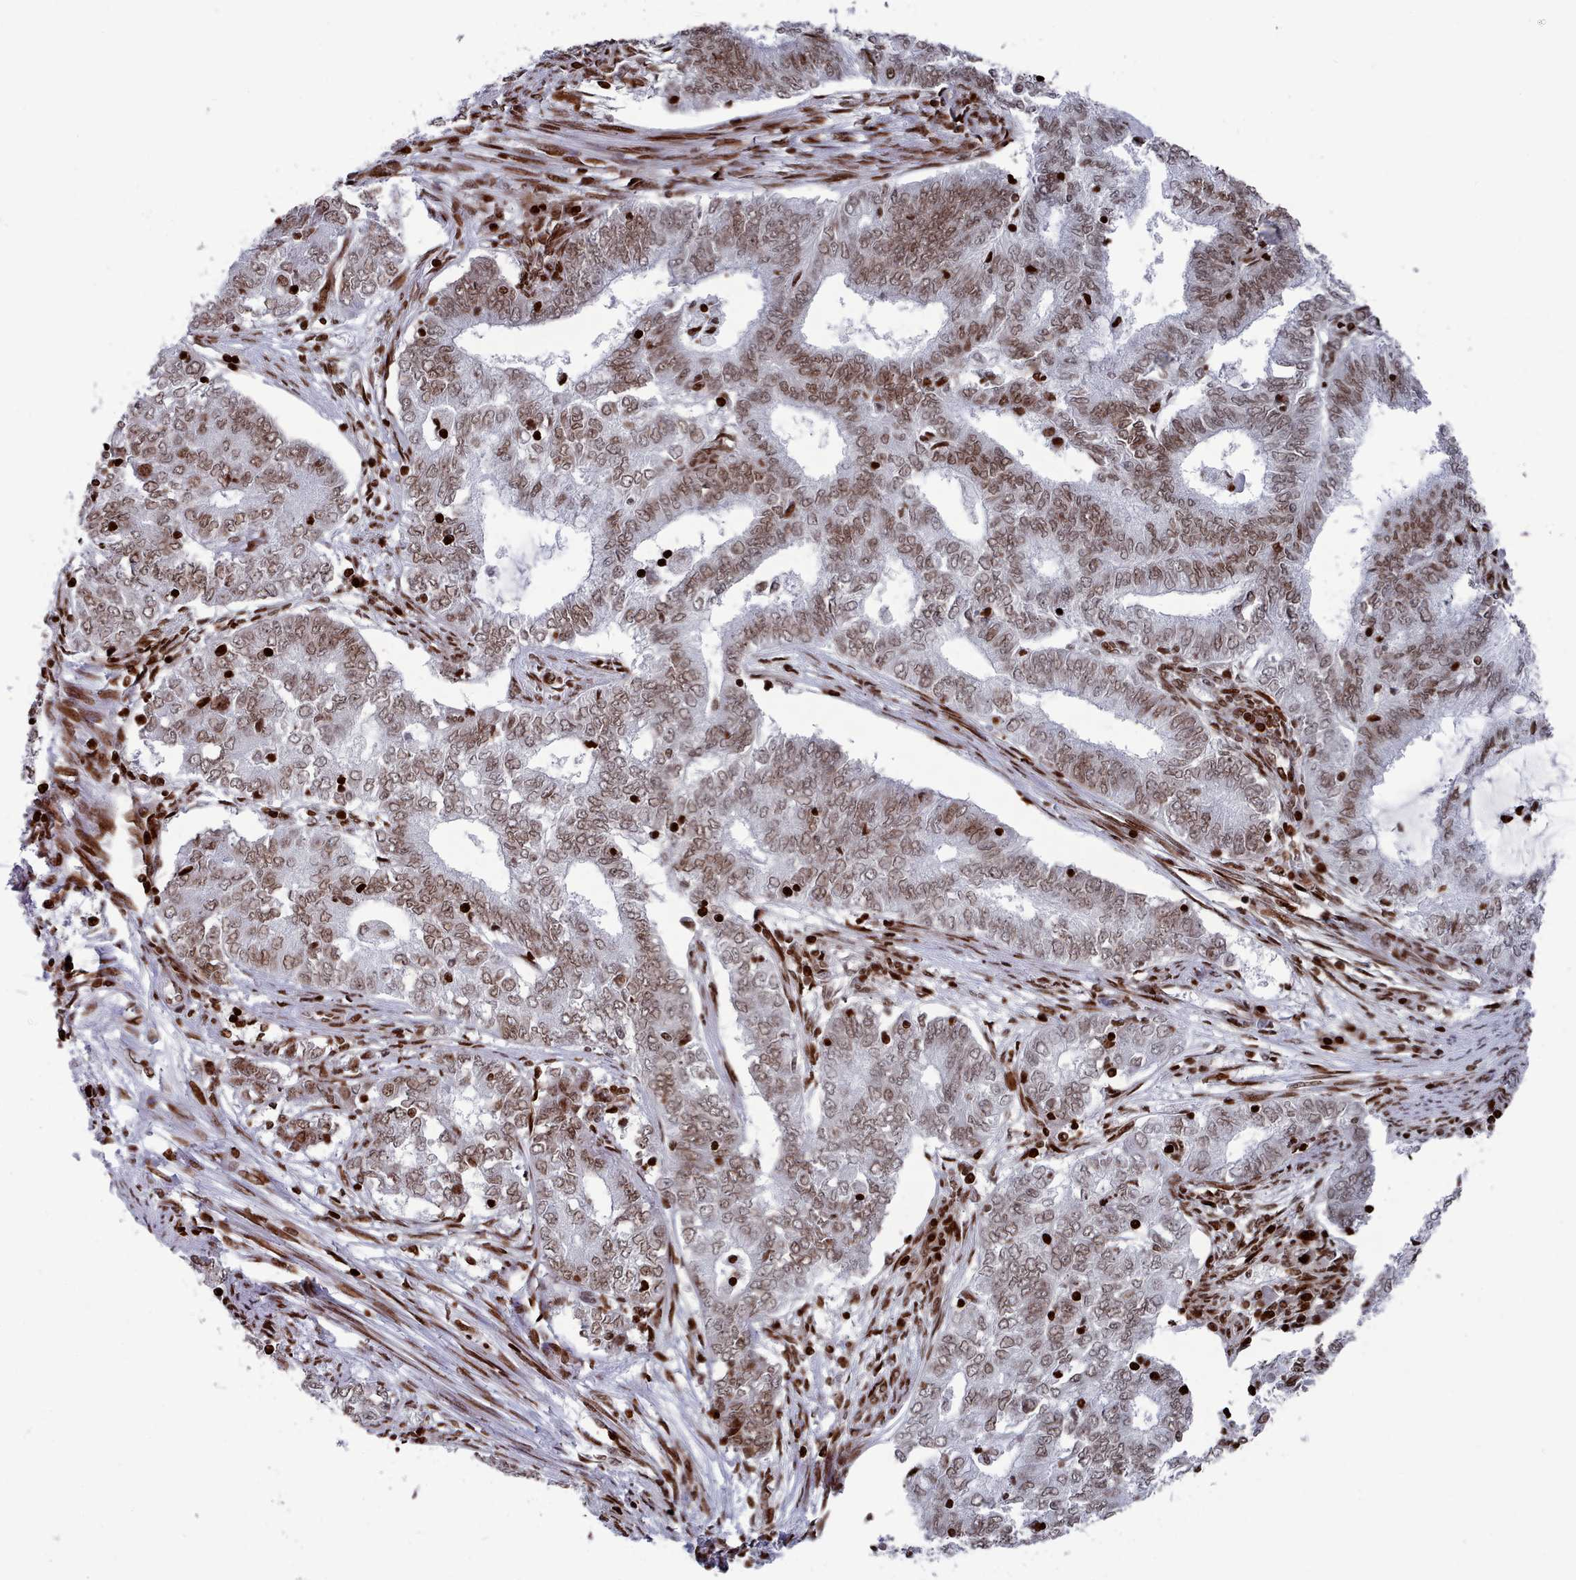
{"staining": {"intensity": "moderate", "quantity": ">75%", "location": "nuclear"}, "tissue": "endometrial cancer", "cell_type": "Tumor cells", "image_type": "cancer", "snomed": [{"axis": "morphology", "description": "Adenocarcinoma, NOS"}, {"axis": "topography", "description": "Endometrium"}], "caption": "Immunohistochemical staining of human endometrial adenocarcinoma shows moderate nuclear protein positivity in approximately >75% of tumor cells. (DAB (3,3'-diaminobenzidine) = brown stain, brightfield microscopy at high magnification).", "gene": "PCDHB12", "patient": {"sex": "female", "age": 62}}